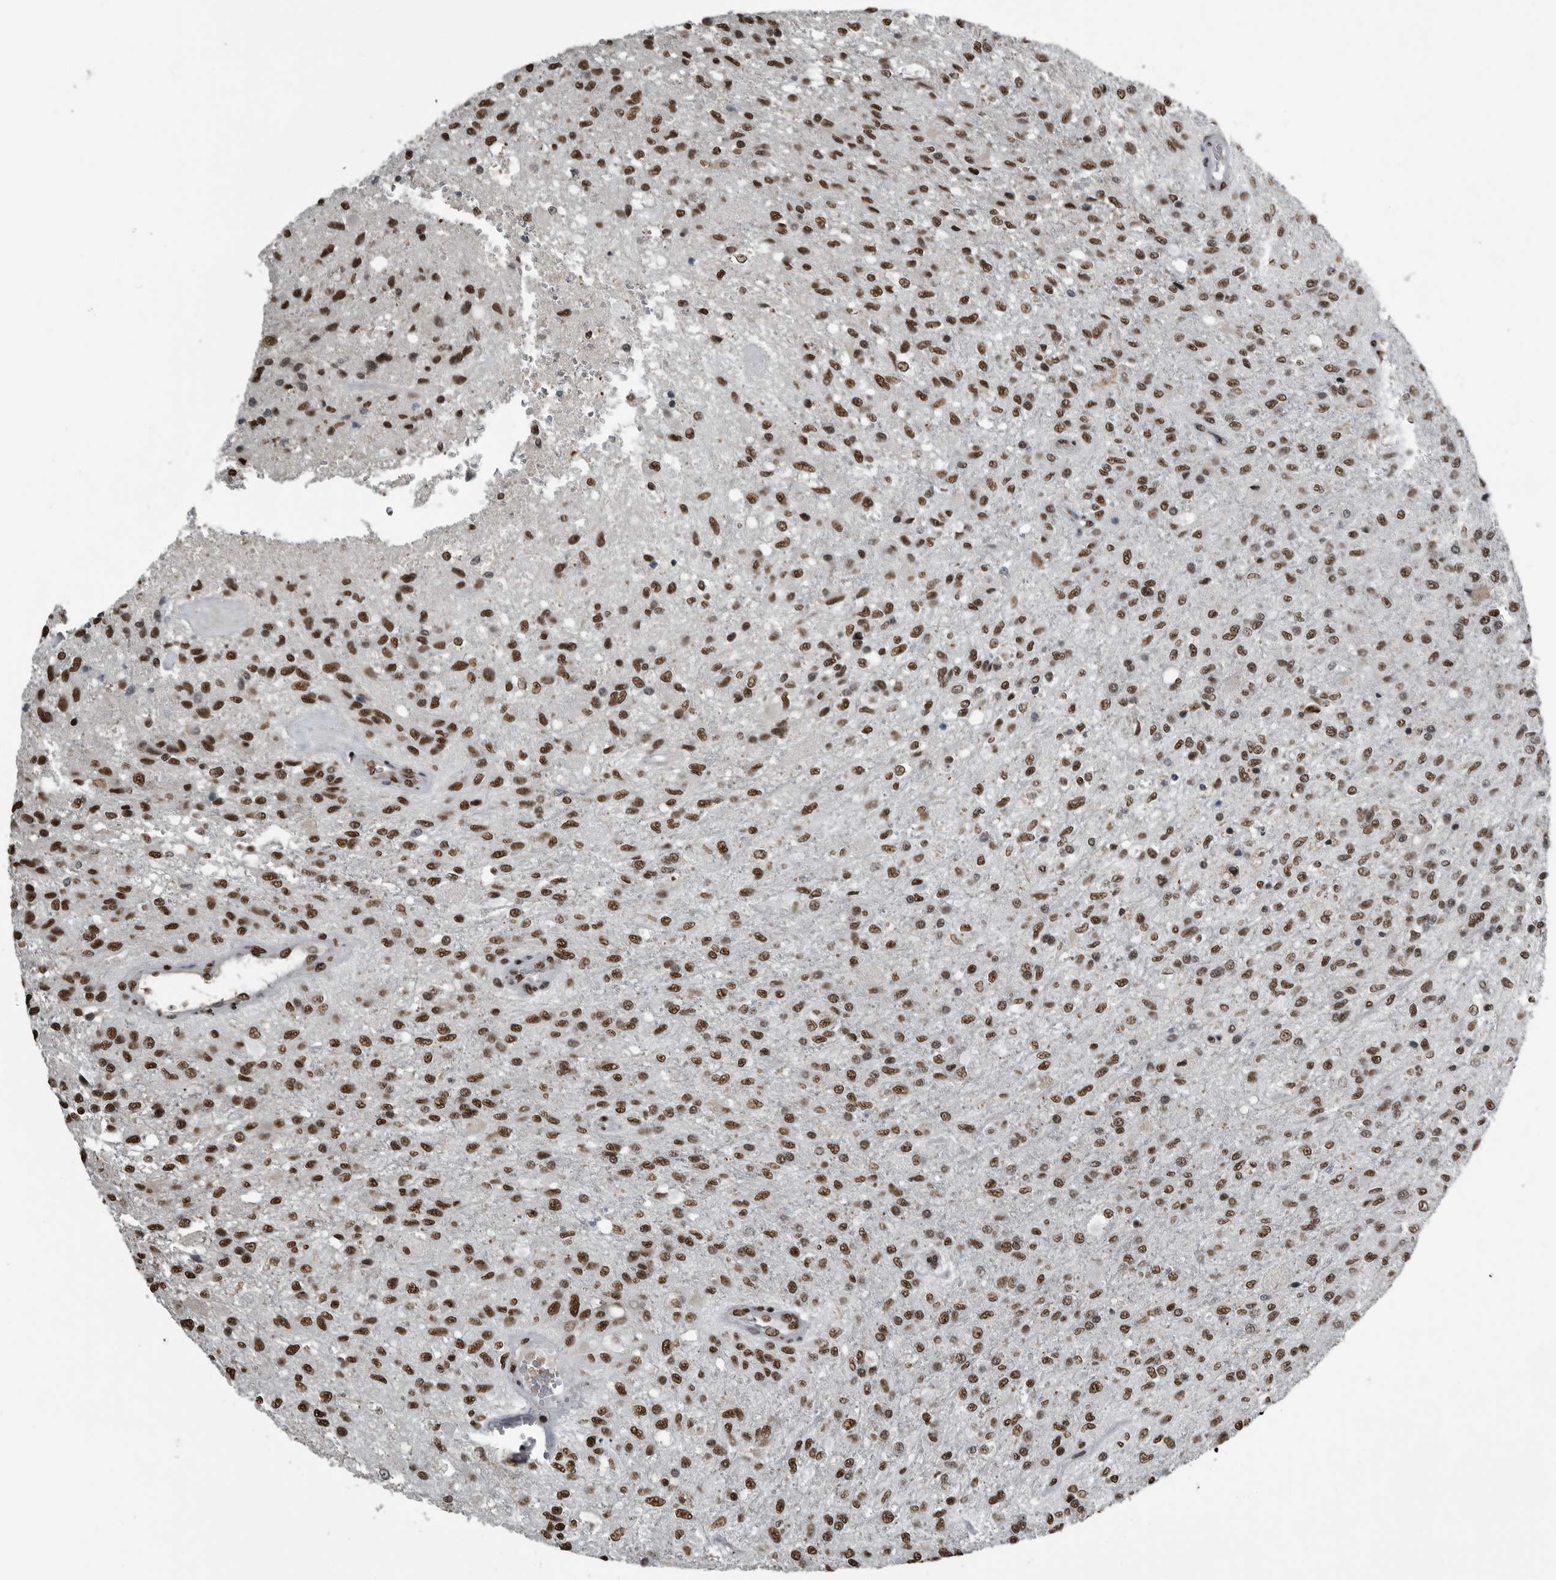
{"staining": {"intensity": "strong", "quantity": ">75%", "location": "nuclear"}, "tissue": "glioma", "cell_type": "Tumor cells", "image_type": "cancer", "snomed": [{"axis": "morphology", "description": "Normal tissue, NOS"}, {"axis": "morphology", "description": "Glioma, malignant, High grade"}, {"axis": "topography", "description": "Cerebral cortex"}], "caption": "About >75% of tumor cells in human high-grade glioma (malignant) exhibit strong nuclear protein staining as visualized by brown immunohistochemical staining.", "gene": "TGS1", "patient": {"sex": "male", "age": 77}}